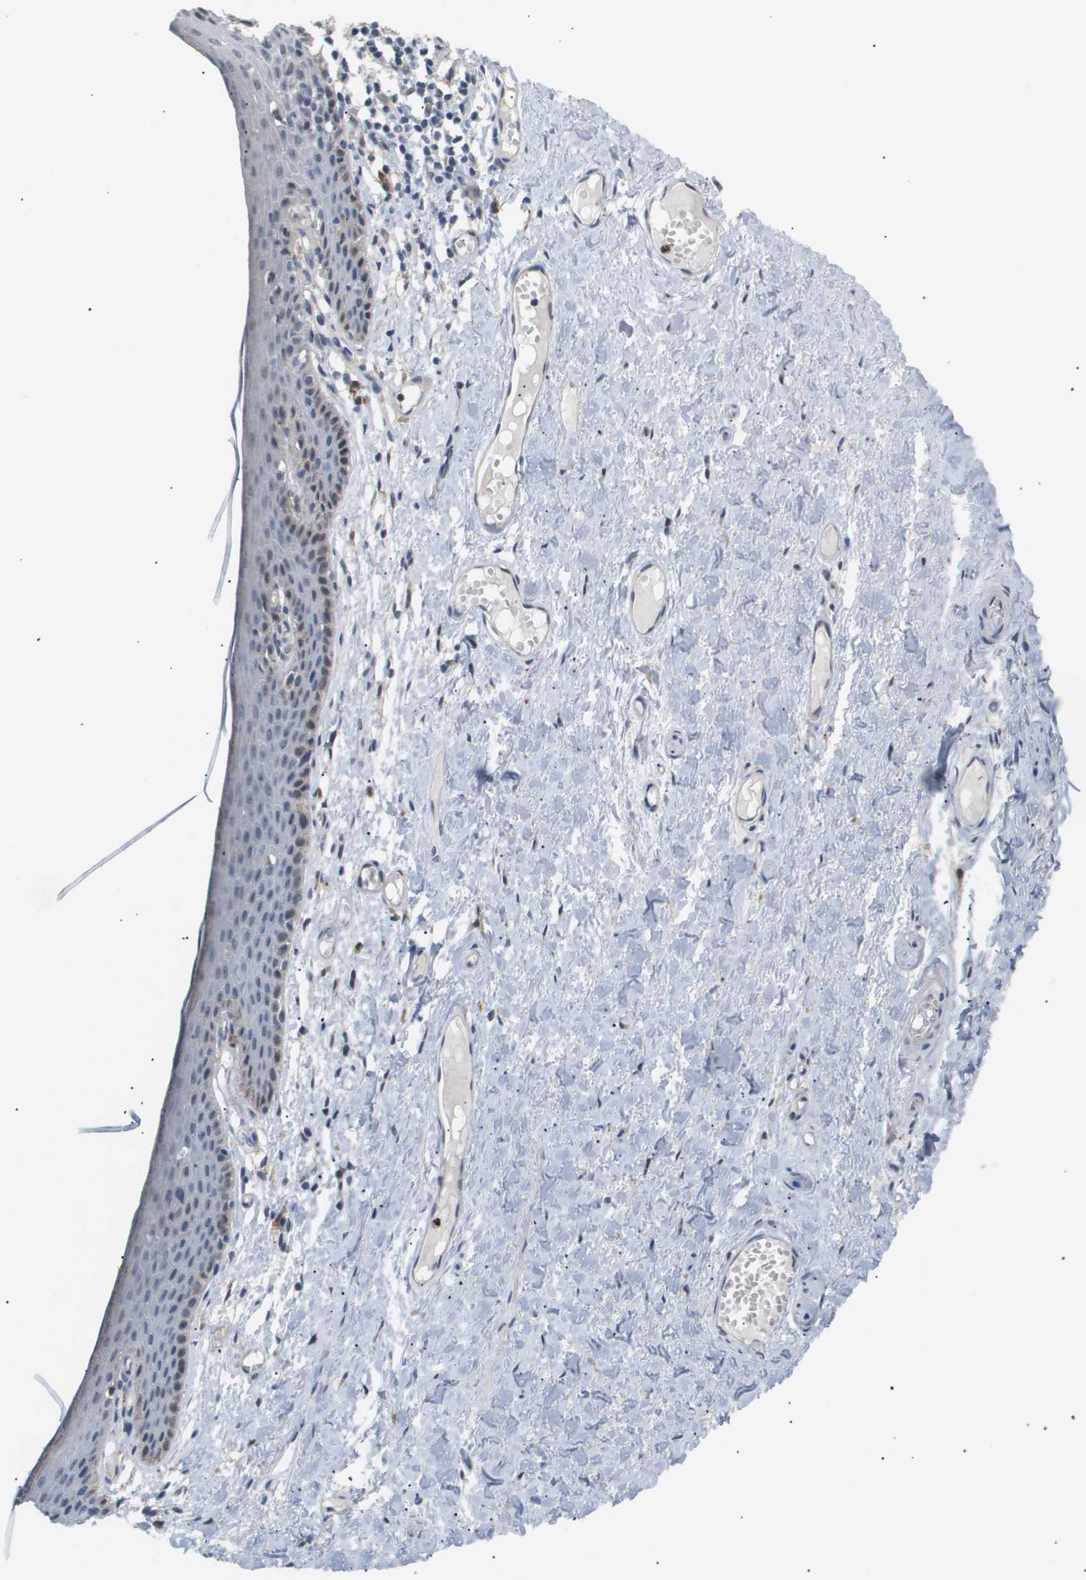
{"staining": {"intensity": "weak", "quantity": "<25%", "location": "cytoplasmic/membranous"}, "tissue": "skin", "cell_type": "Epidermal cells", "image_type": "normal", "snomed": [{"axis": "morphology", "description": "Normal tissue, NOS"}, {"axis": "topography", "description": "Adipose tissue"}, {"axis": "topography", "description": "Vascular tissue"}, {"axis": "topography", "description": "Anal"}, {"axis": "topography", "description": "Peripheral nerve tissue"}], "caption": "An image of human skin is negative for staining in epidermal cells.", "gene": "AKR1A1", "patient": {"sex": "female", "age": 54}}